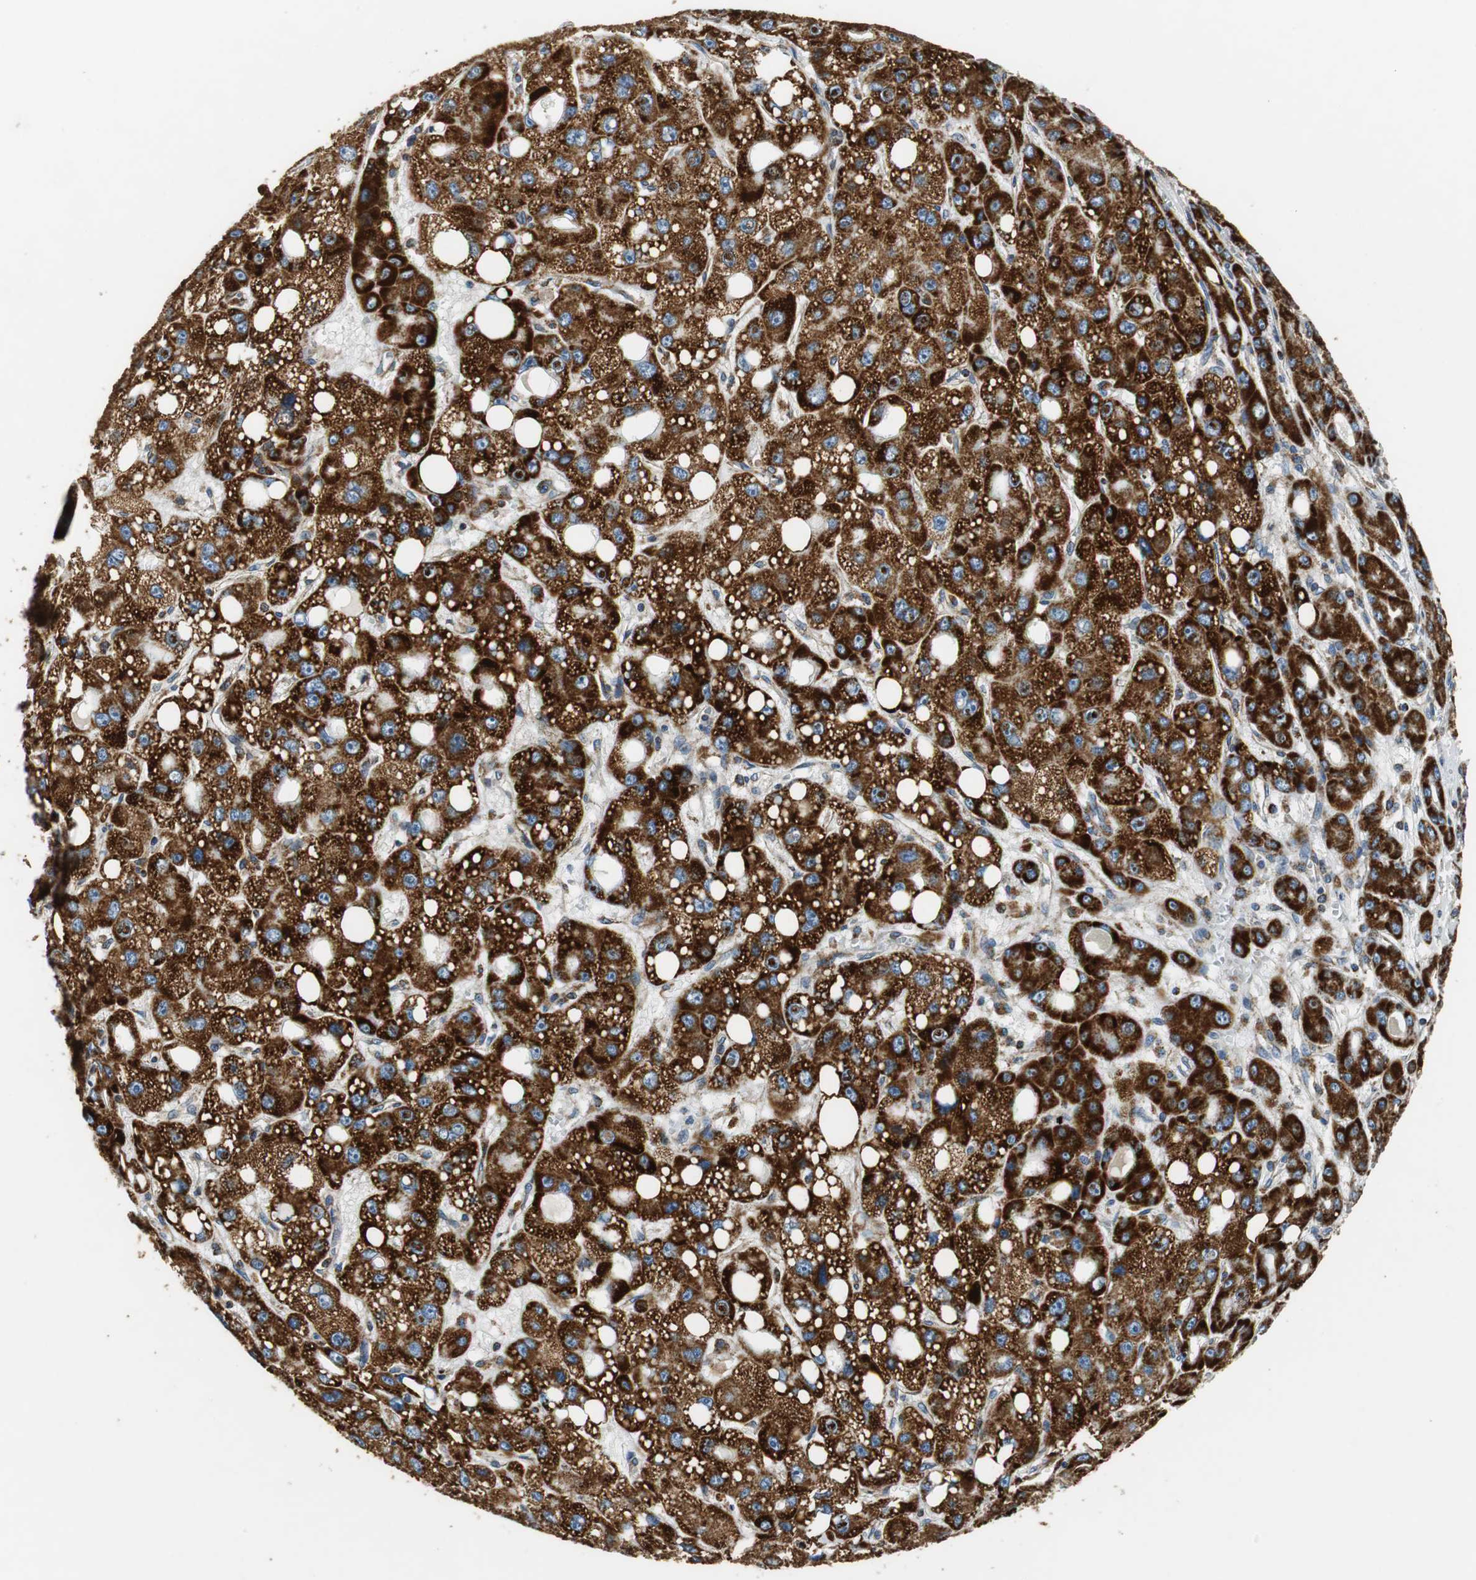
{"staining": {"intensity": "strong", "quantity": ">75%", "location": "cytoplasmic/membranous"}, "tissue": "liver cancer", "cell_type": "Tumor cells", "image_type": "cancer", "snomed": [{"axis": "morphology", "description": "Carcinoma, Hepatocellular, NOS"}, {"axis": "topography", "description": "Liver"}], "caption": "Immunohistochemical staining of hepatocellular carcinoma (liver) shows high levels of strong cytoplasmic/membranous positivity in approximately >75% of tumor cells.", "gene": "GSTK1", "patient": {"sex": "male", "age": 55}}